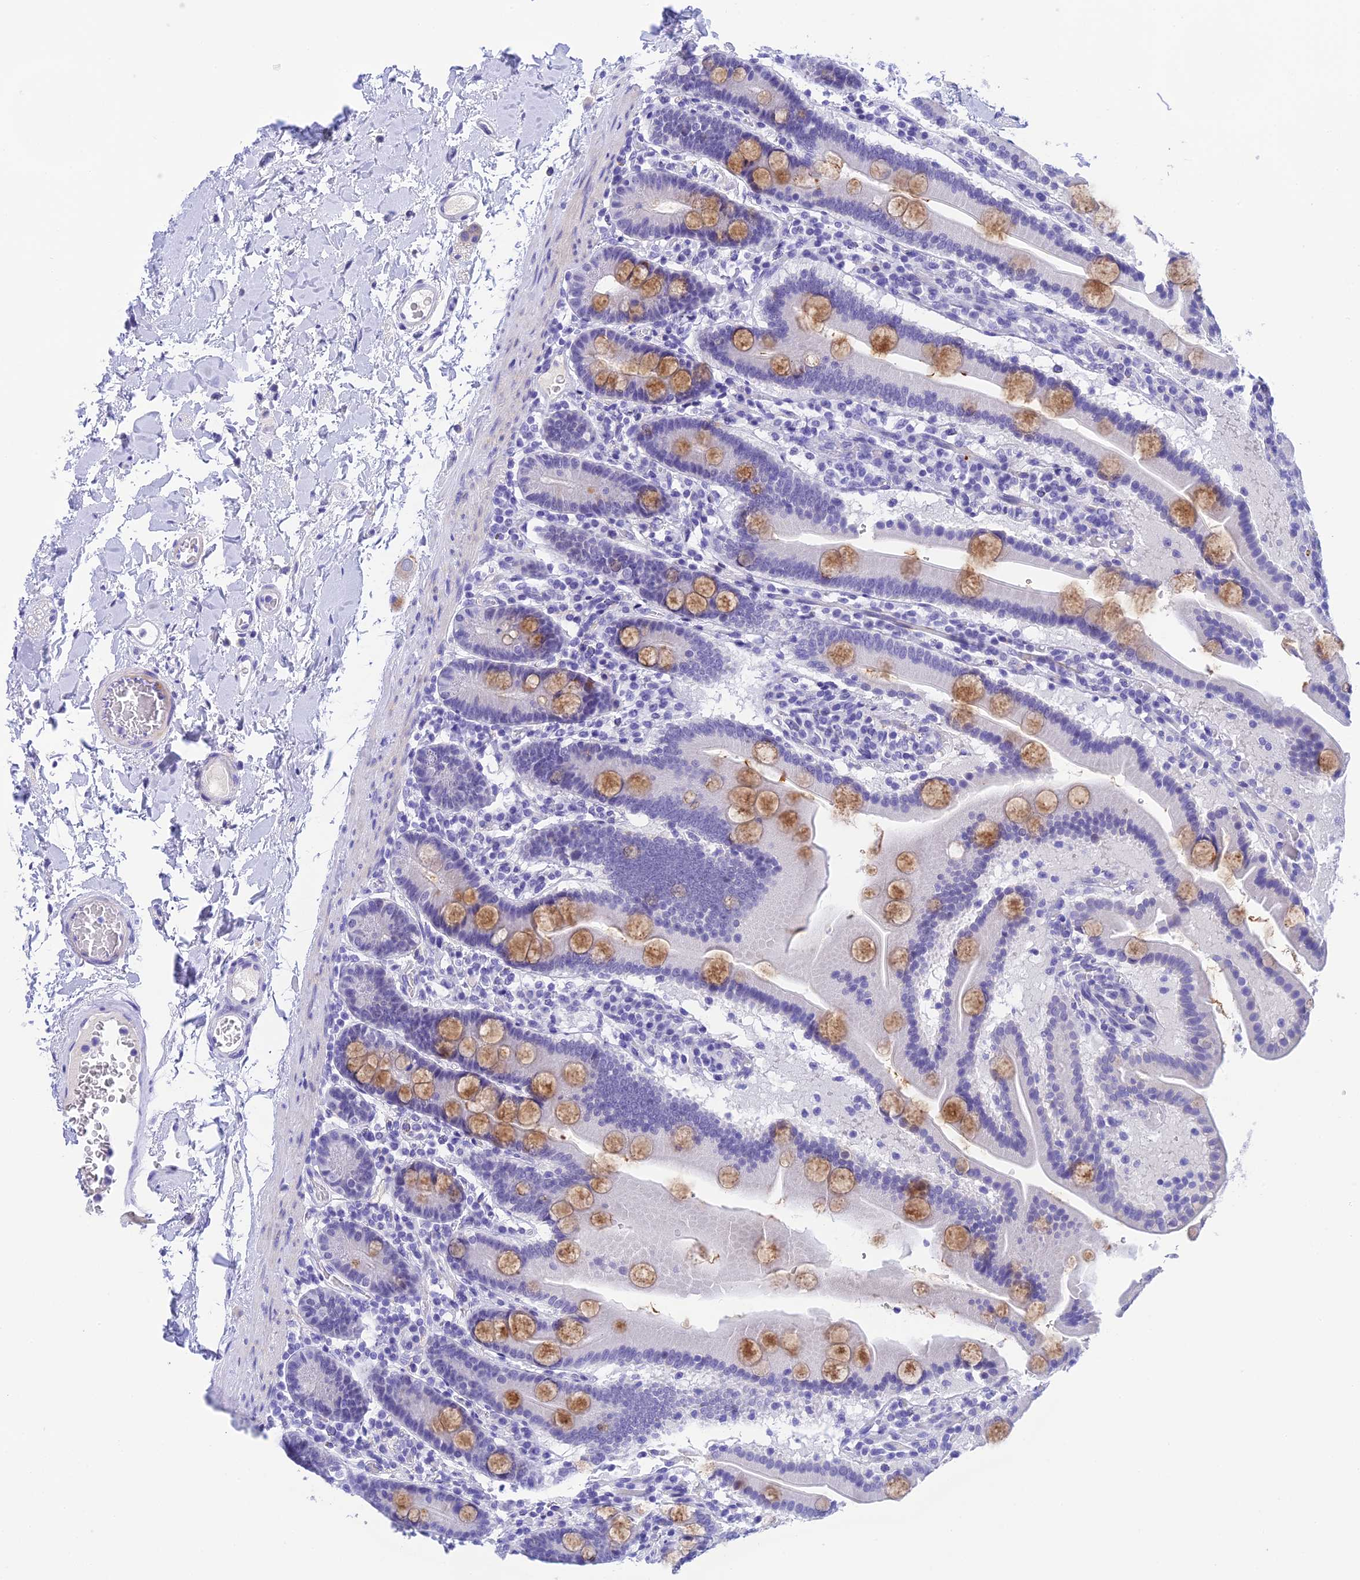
{"staining": {"intensity": "moderate", "quantity": "25%-75%", "location": "cytoplasmic/membranous"}, "tissue": "duodenum", "cell_type": "Glandular cells", "image_type": "normal", "snomed": [{"axis": "morphology", "description": "Normal tissue, NOS"}, {"axis": "topography", "description": "Duodenum"}], "caption": "Immunohistochemistry (IHC) of normal human duodenum reveals medium levels of moderate cytoplasmic/membranous staining in approximately 25%-75% of glandular cells. (Stains: DAB in brown, nuclei in blue, Microscopy: brightfield microscopy at high magnification).", "gene": "KDELR3", "patient": {"sex": "male", "age": 55}}